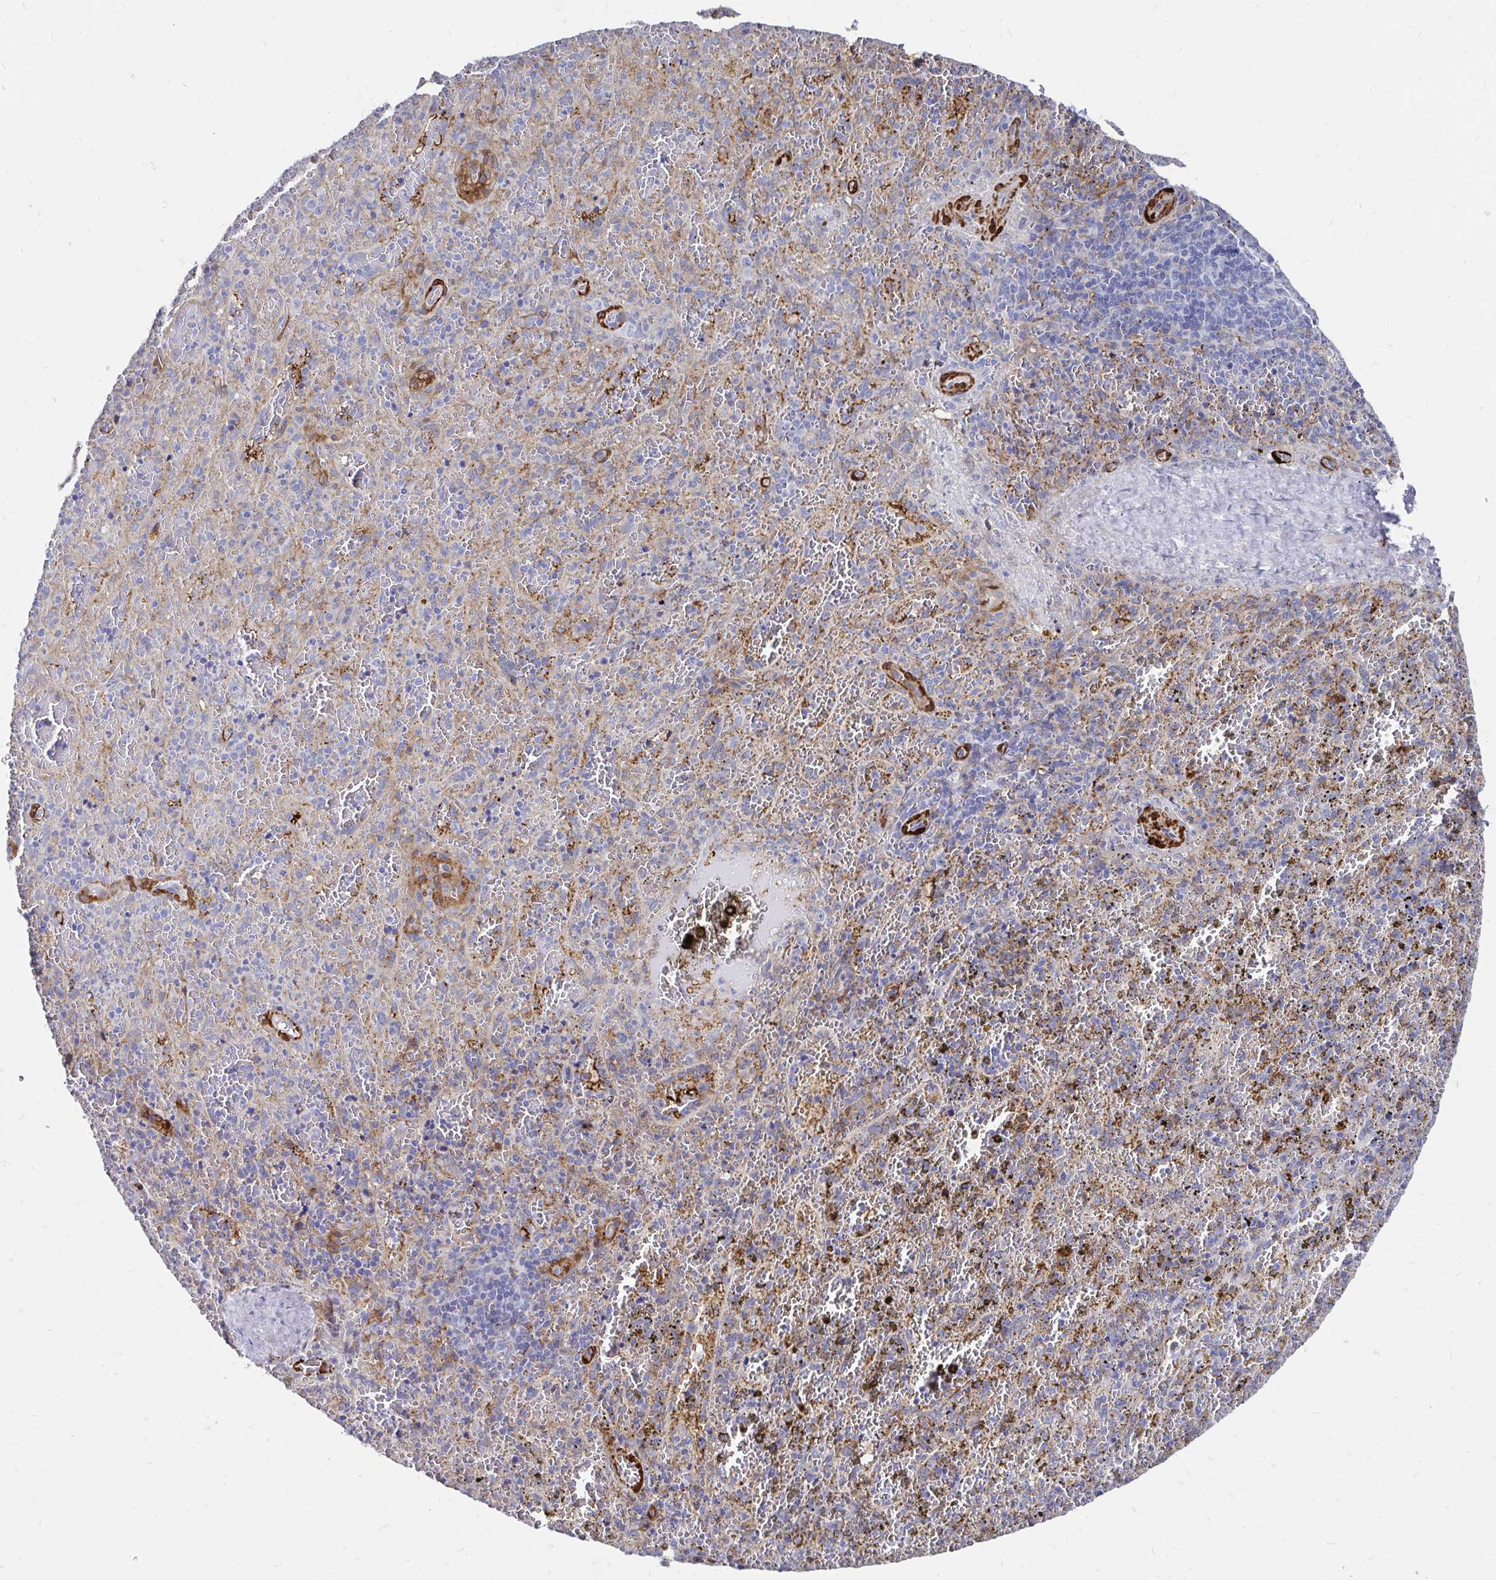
{"staining": {"intensity": "negative", "quantity": "none", "location": "none"}, "tissue": "spleen", "cell_type": "Cells in red pulp", "image_type": "normal", "snomed": [{"axis": "morphology", "description": "Normal tissue, NOS"}, {"axis": "topography", "description": "Spleen"}], "caption": "Human spleen stained for a protein using immunohistochemistry (IHC) reveals no positivity in cells in red pulp.", "gene": "CDKL1", "patient": {"sex": "female", "age": 50}}